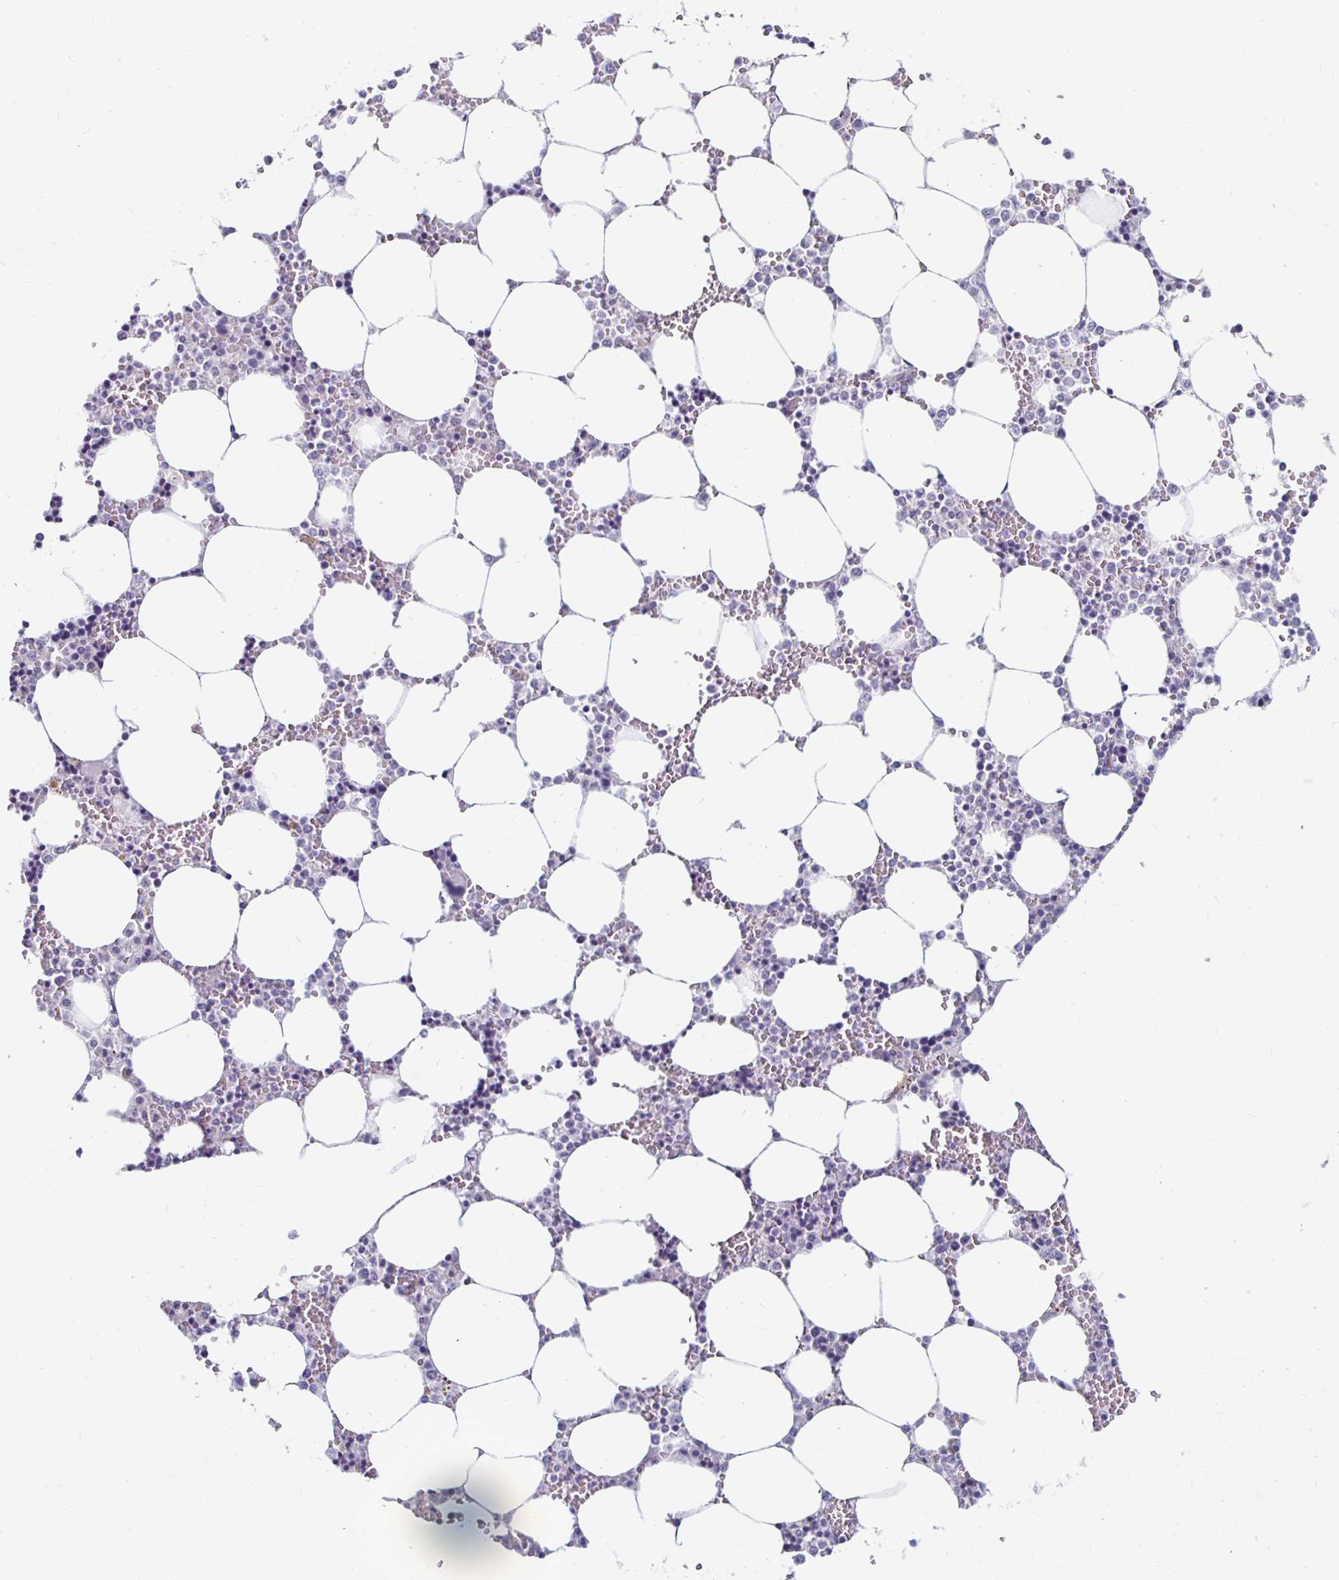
{"staining": {"intensity": "negative", "quantity": "none", "location": "none"}, "tissue": "bone marrow", "cell_type": "Hematopoietic cells", "image_type": "normal", "snomed": [{"axis": "morphology", "description": "Normal tissue, NOS"}, {"axis": "topography", "description": "Bone marrow"}], "caption": "A high-resolution micrograph shows immunohistochemistry staining of unremarkable bone marrow, which exhibits no significant expression in hematopoietic cells.", "gene": "KCNQ2", "patient": {"sex": "male", "age": 64}}